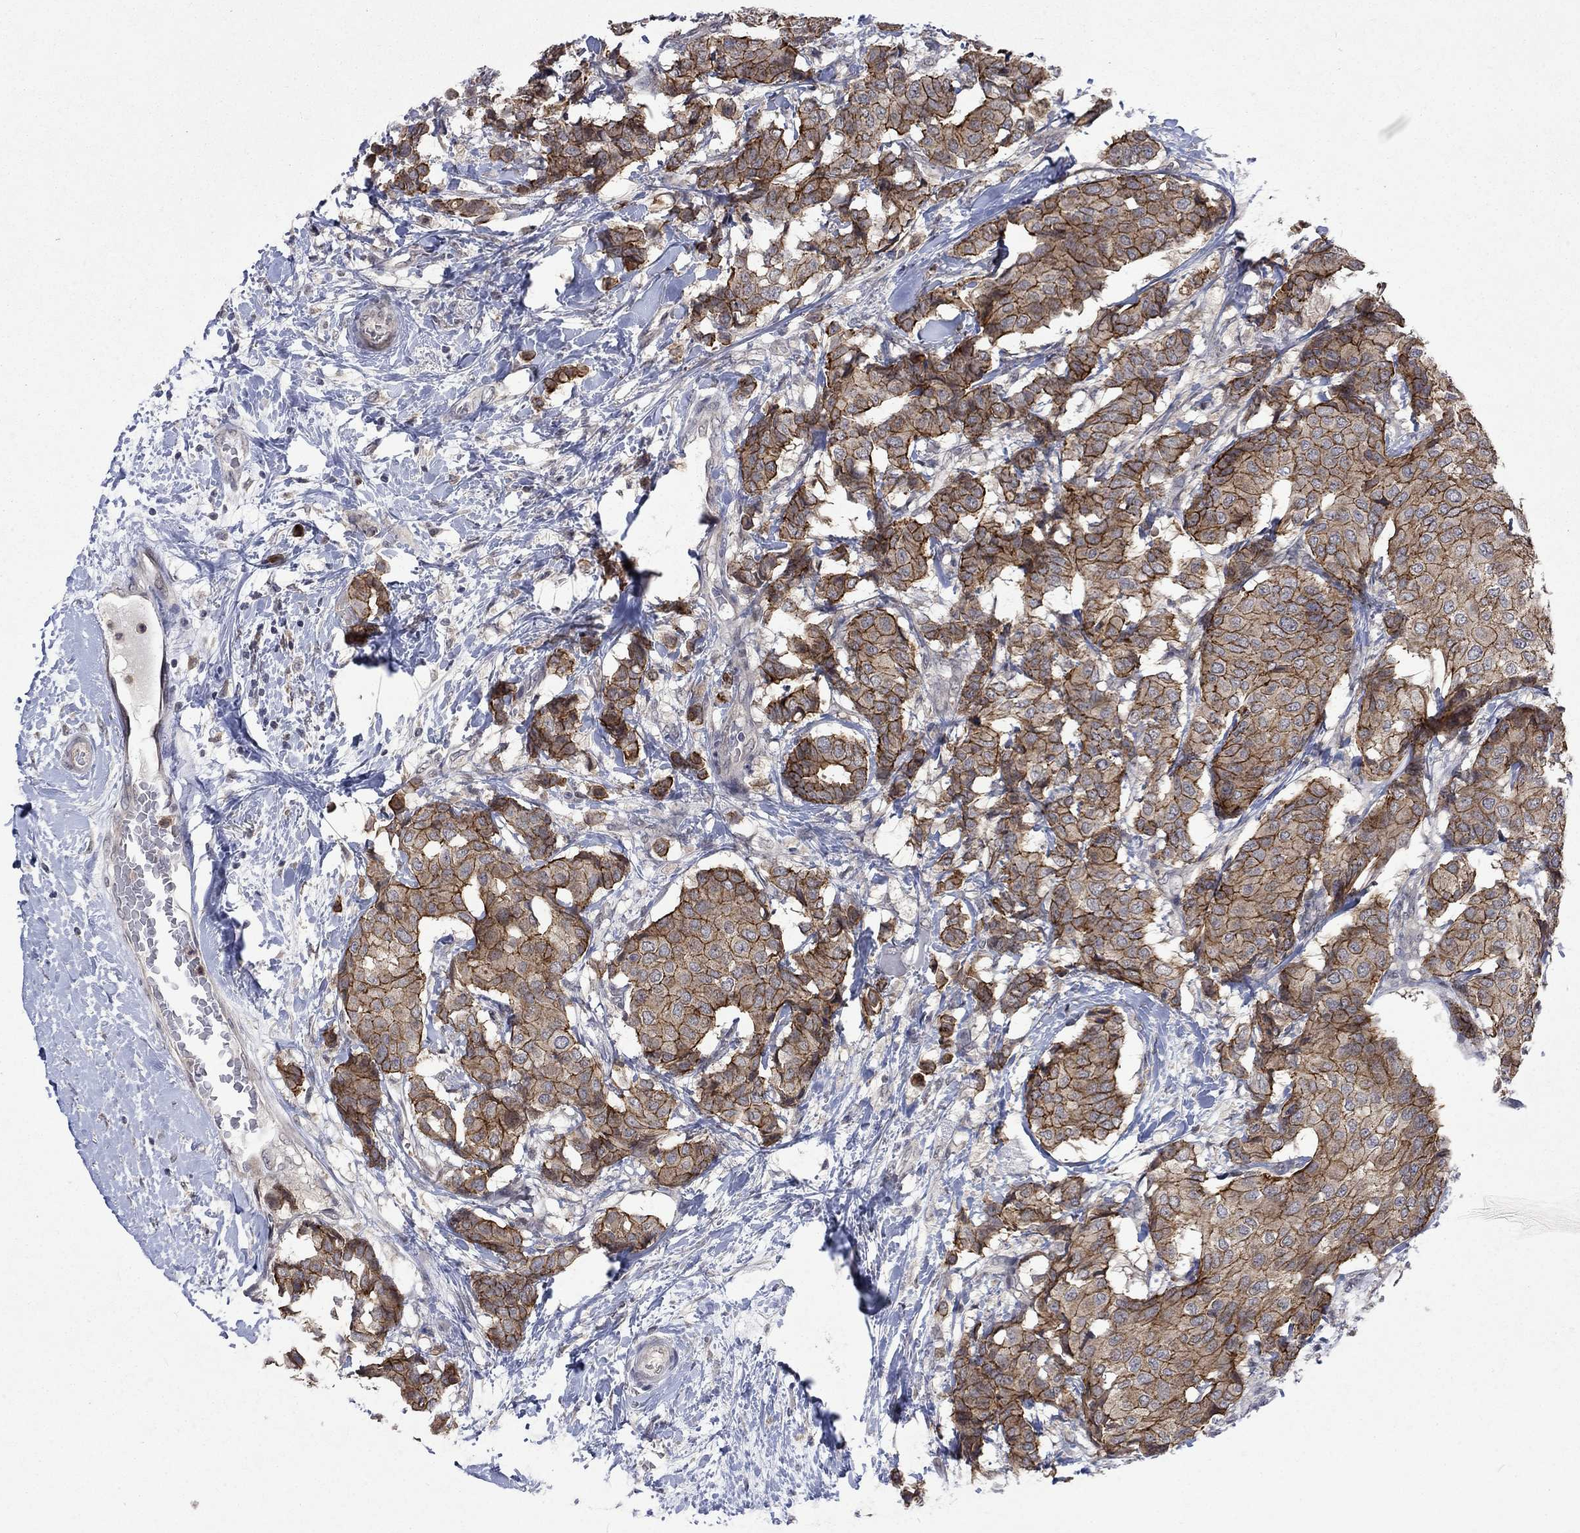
{"staining": {"intensity": "strong", "quantity": ">75%", "location": "cytoplasmic/membranous"}, "tissue": "breast cancer", "cell_type": "Tumor cells", "image_type": "cancer", "snomed": [{"axis": "morphology", "description": "Duct carcinoma"}, {"axis": "topography", "description": "Breast"}], "caption": "This histopathology image reveals IHC staining of breast intraductal carcinoma, with high strong cytoplasmic/membranous positivity in approximately >75% of tumor cells.", "gene": "PPP1R9A", "patient": {"sex": "female", "age": 75}}